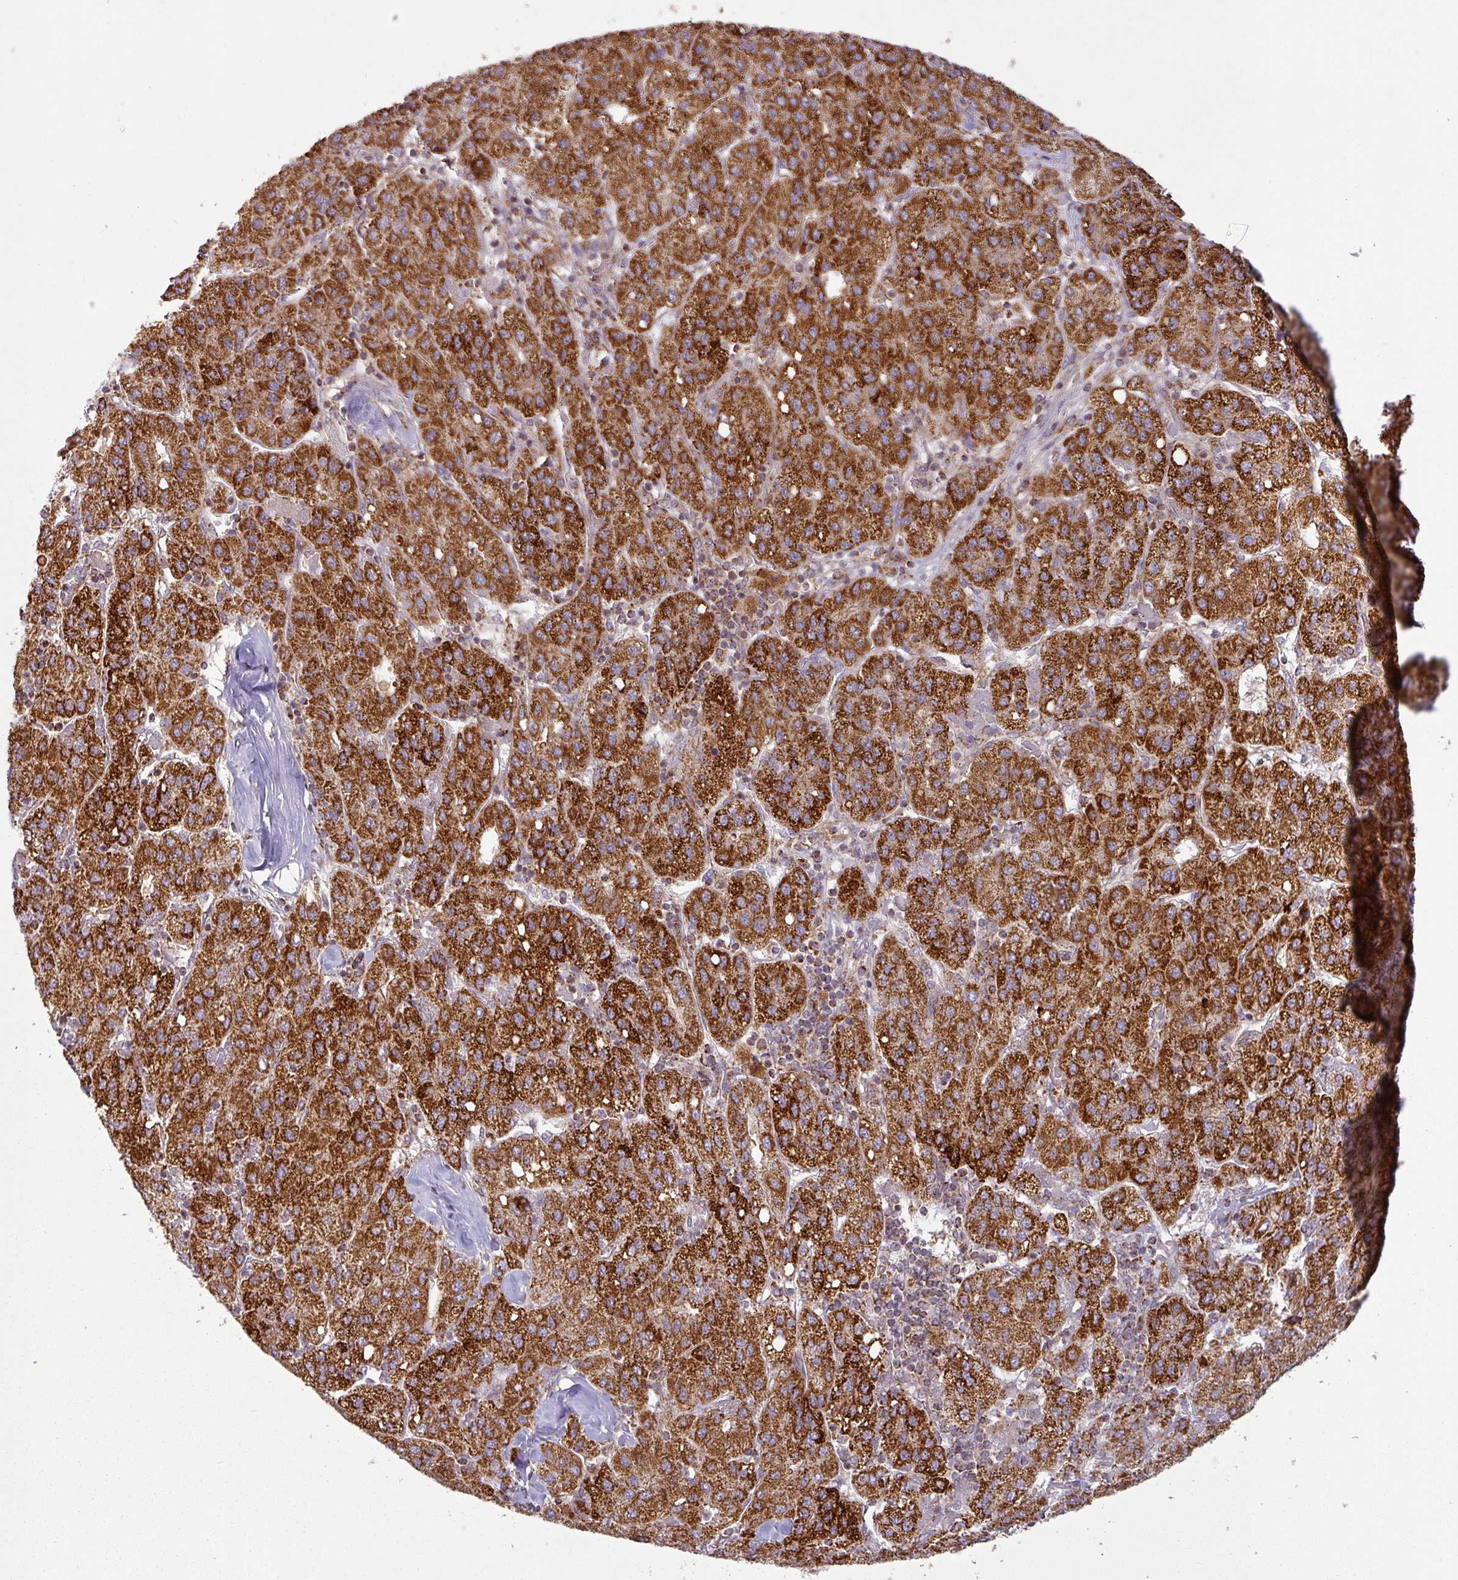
{"staining": {"intensity": "strong", "quantity": ">75%", "location": "cytoplasmic/membranous"}, "tissue": "liver cancer", "cell_type": "Tumor cells", "image_type": "cancer", "snomed": [{"axis": "morphology", "description": "Carcinoma, Hepatocellular, NOS"}, {"axis": "topography", "description": "Liver"}], "caption": "IHC photomicrograph of hepatocellular carcinoma (liver) stained for a protein (brown), which demonstrates high levels of strong cytoplasmic/membranous staining in approximately >75% of tumor cells.", "gene": "GPD2", "patient": {"sex": "male", "age": 65}}